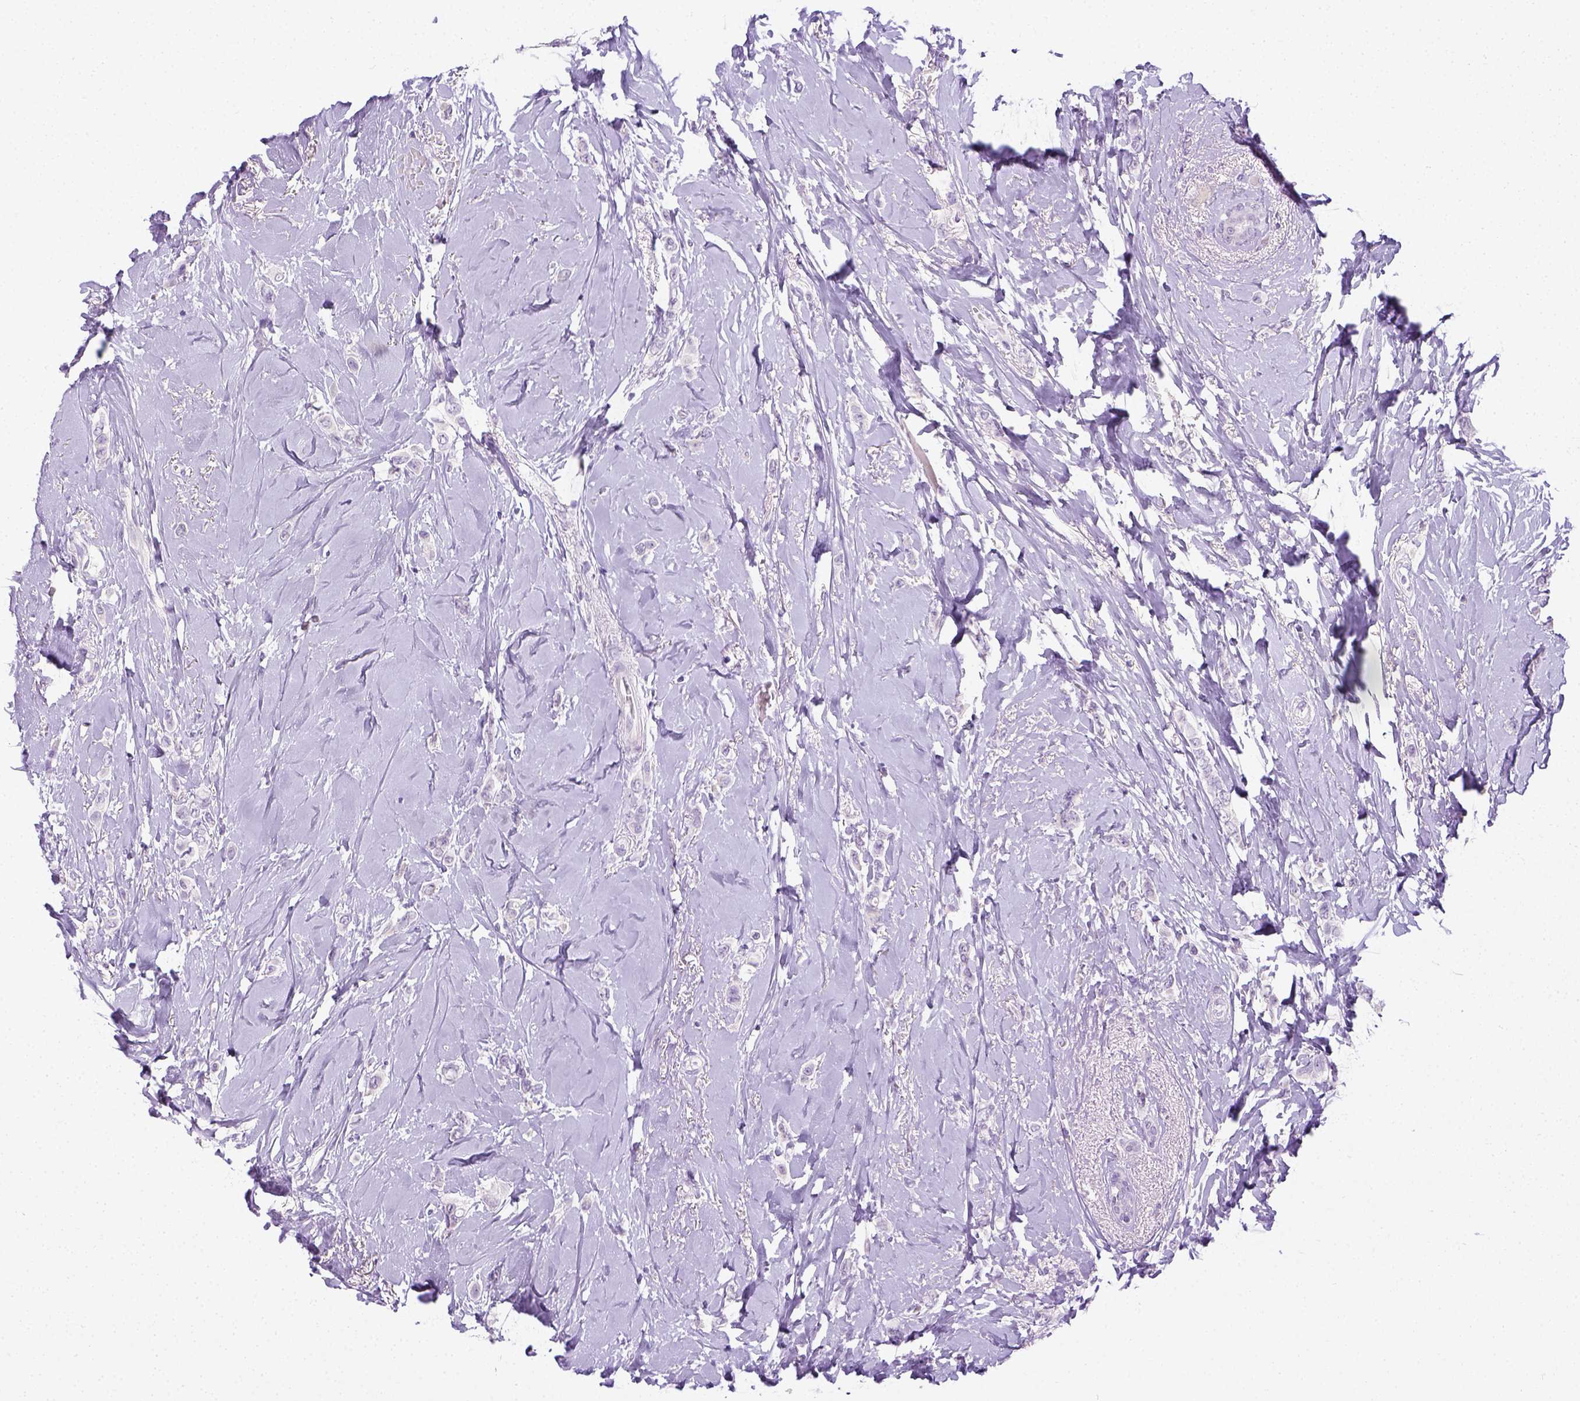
{"staining": {"intensity": "negative", "quantity": "none", "location": "none"}, "tissue": "breast cancer", "cell_type": "Tumor cells", "image_type": "cancer", "snomed": [{"axis": "morphology", "description": "Lobular carcinoma"}, {"axis": "topography", "description": "Breast"}], "caption": "Breast cancer stained for a protein using immunohistochemistry shows no expression tumor cells.", "gene": "LGSN", "patient": {"sex": "female", "age": 66}}